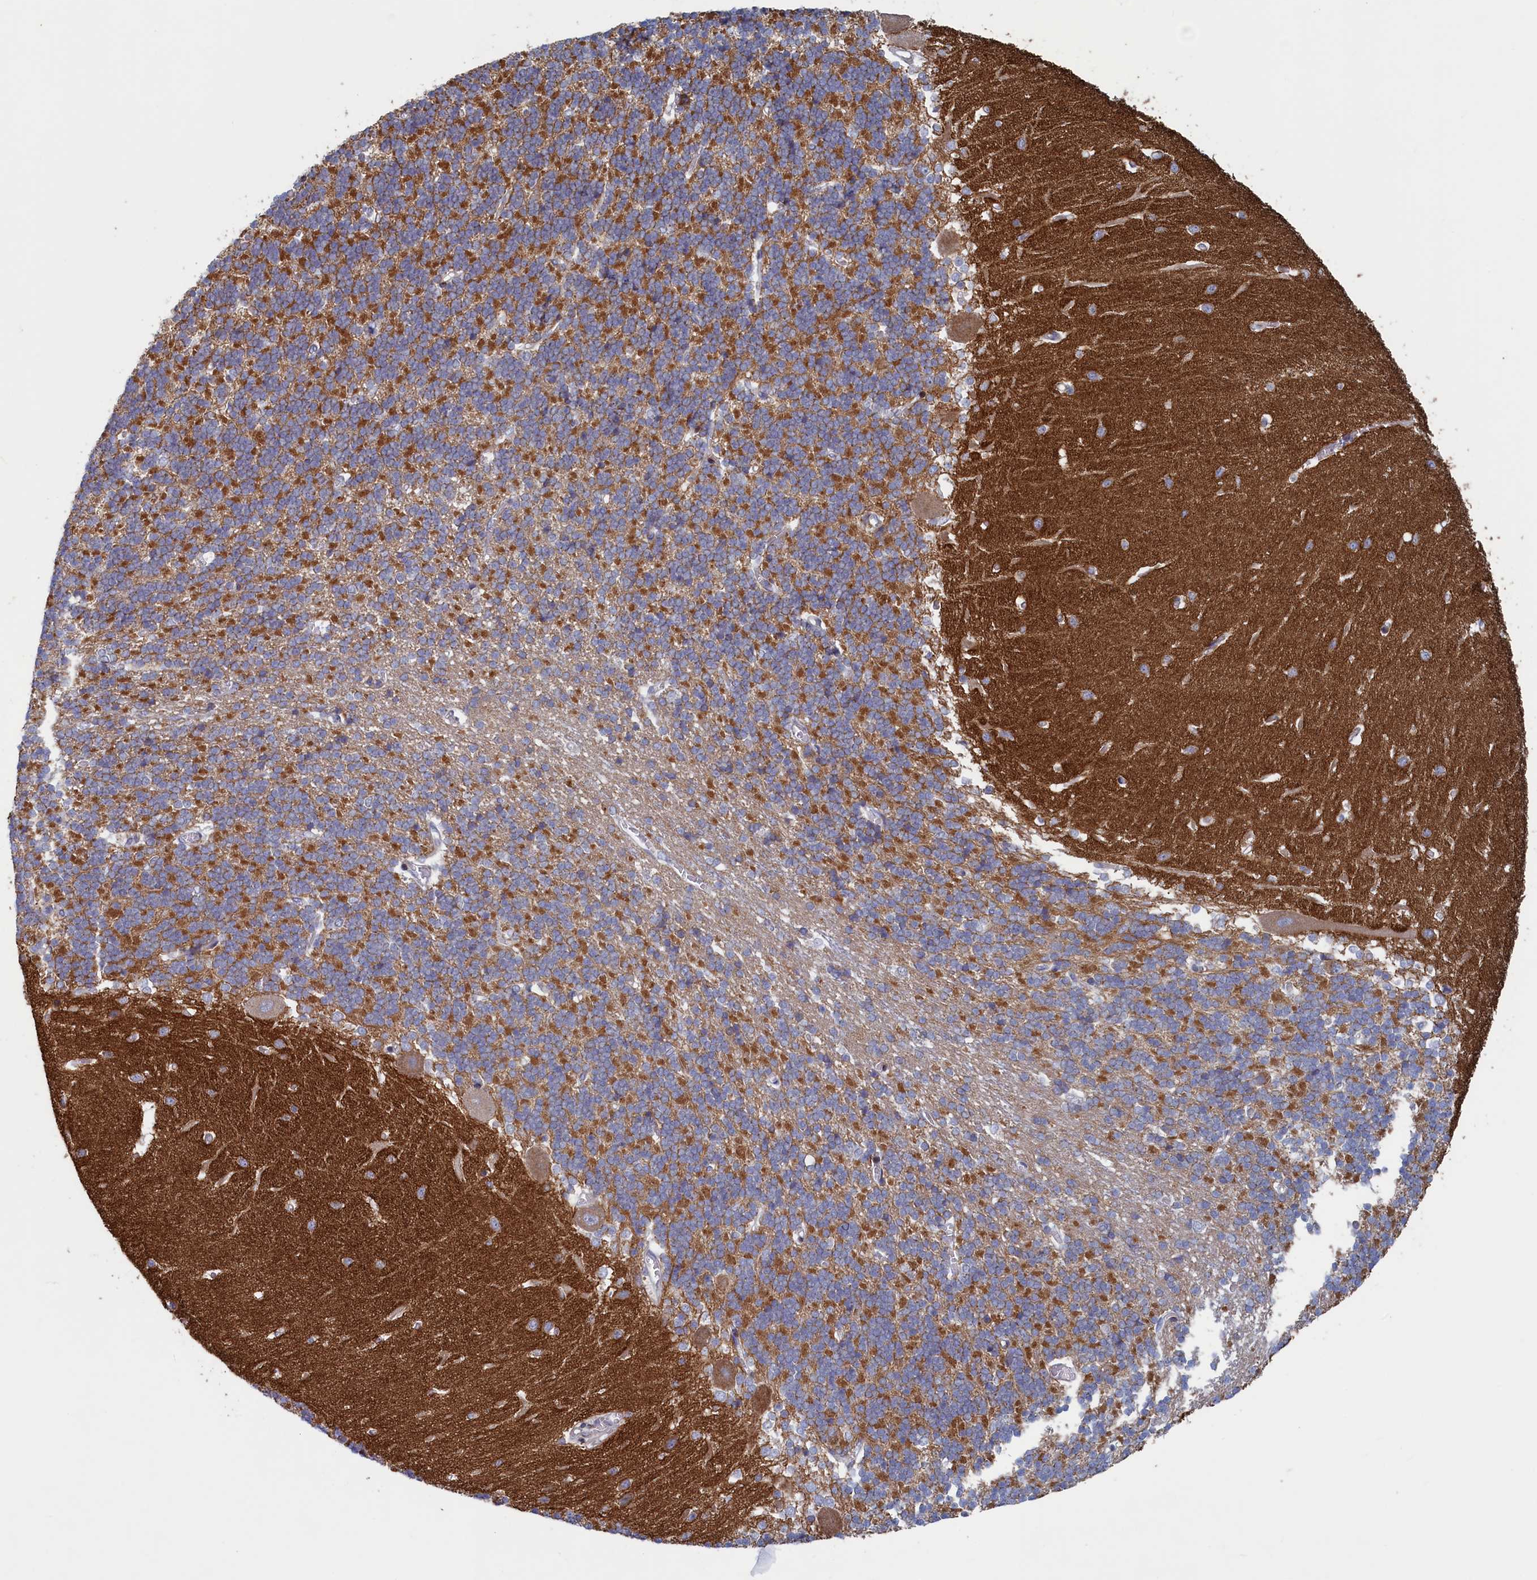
{"staining": {"intensity": "moderate", "quantity": "25%-75%", "location": "cytoplasmic/membranous"}, "tissue": "cerebellum", "cell_type": "Cells in granular layer", "image_type": "normal", "snomed": [{"axis": "morphology", "description": "Normal tissue, NOS"}, {"axis": "topography", "description": "Cerebellum"}], "caption": "Immunohistochemical staining of normal cerebellum shows moderate cytoplasmic/membranous protein positivity in approximately 25%-75% of cells in granular layer. The protein of interest is shown in brown color, while the nuclei are stained blue.", "gene": "MTFMT", "patient": {"sex": "male", "age": 37}}